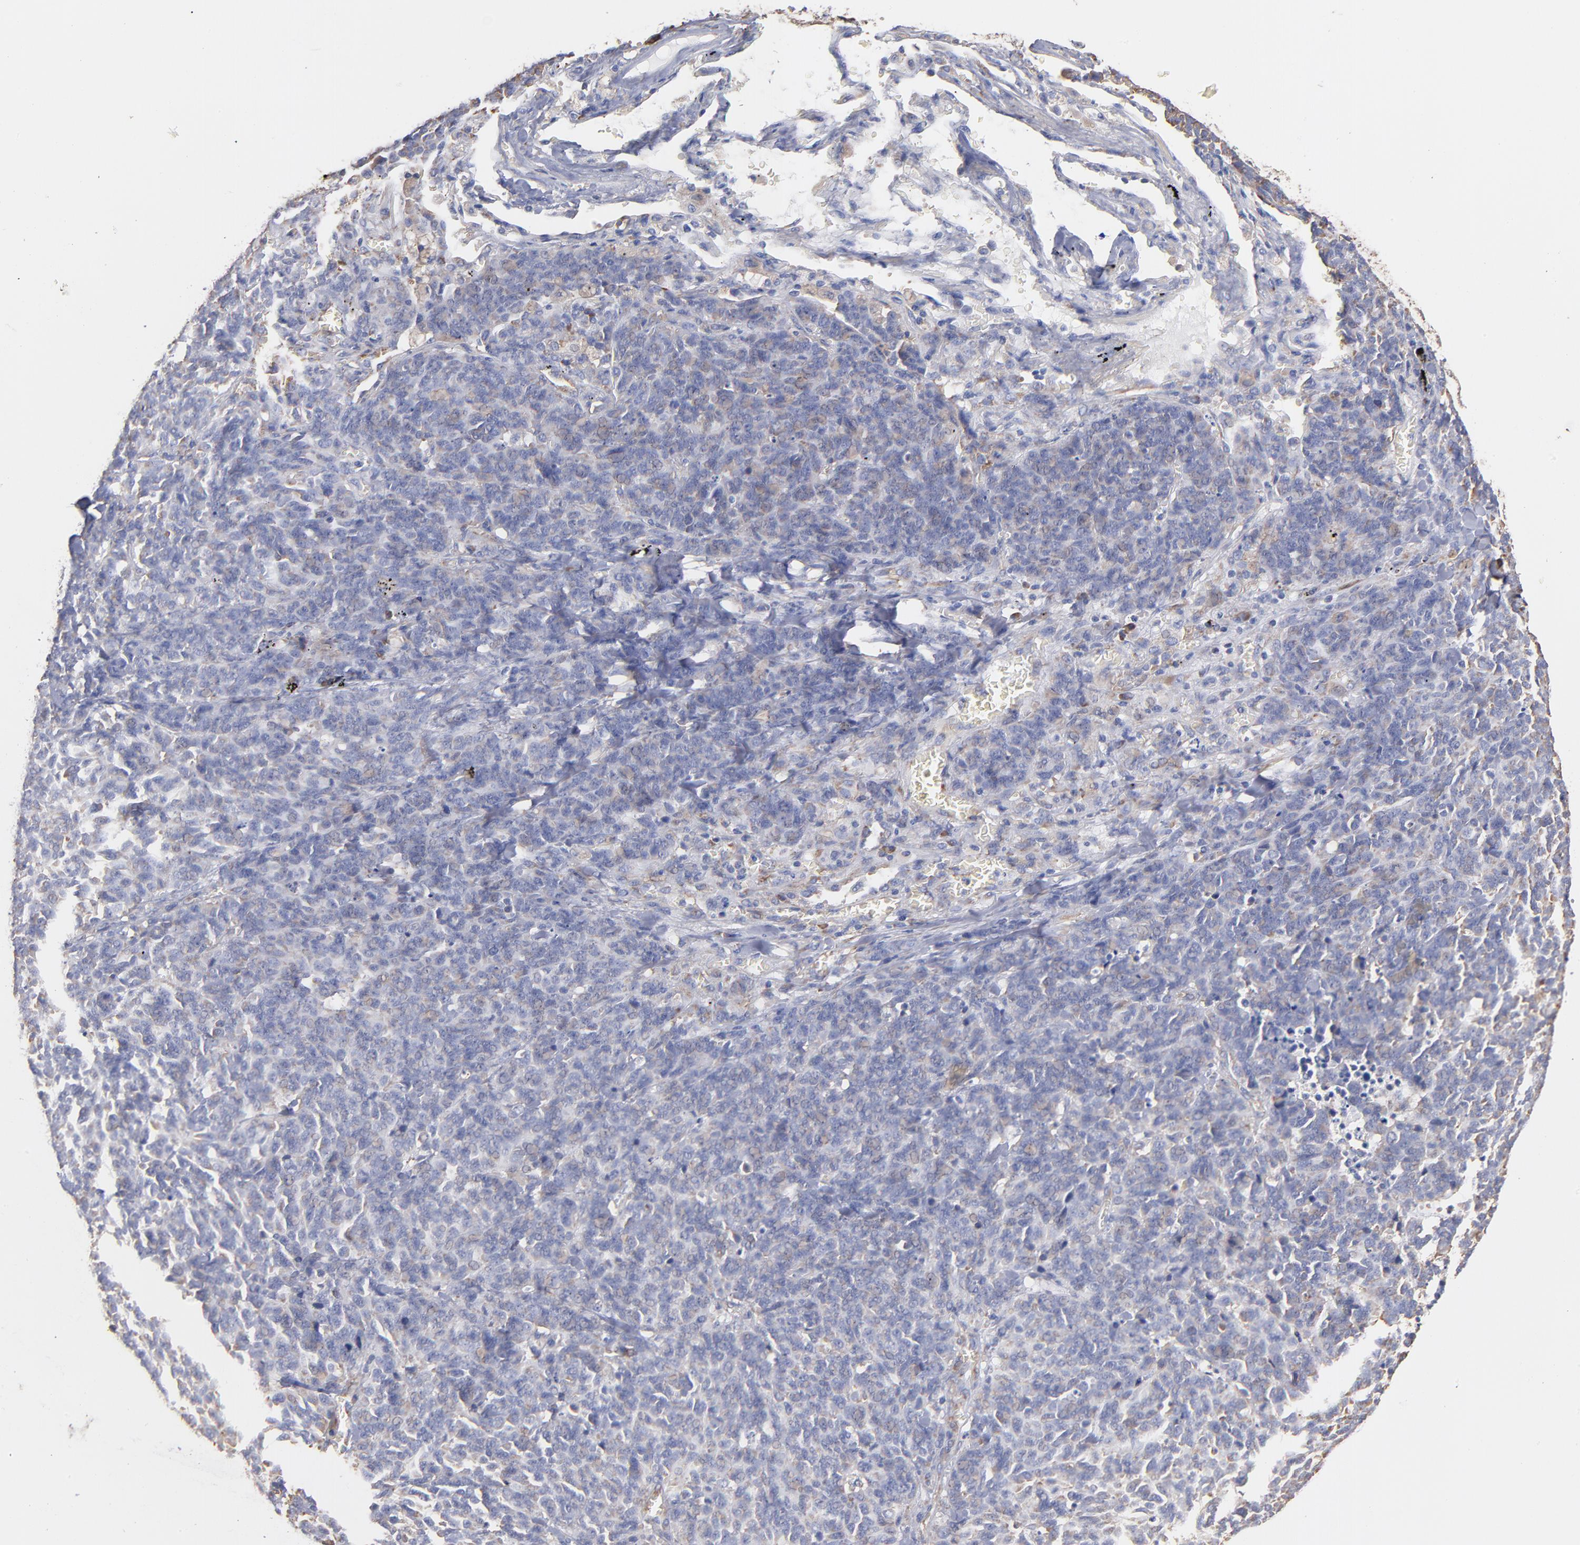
{"staining": {"intensity": "negative", "quantity": "none", "location": "none"}, "tissue": "lung cancer", "cell_type": "Tumor cells", "image_type": "cancer", "snomed": [{"axis": "morphology", "description": "Neoplasm, malignant, NOS"}, {"axis": "topography", "description": "Lung"}], "caption": "IHC of lung cancer shows no staining in tumor cells.", "gene": "RPL9", "patient": {"sex": "female", "age": 58}}